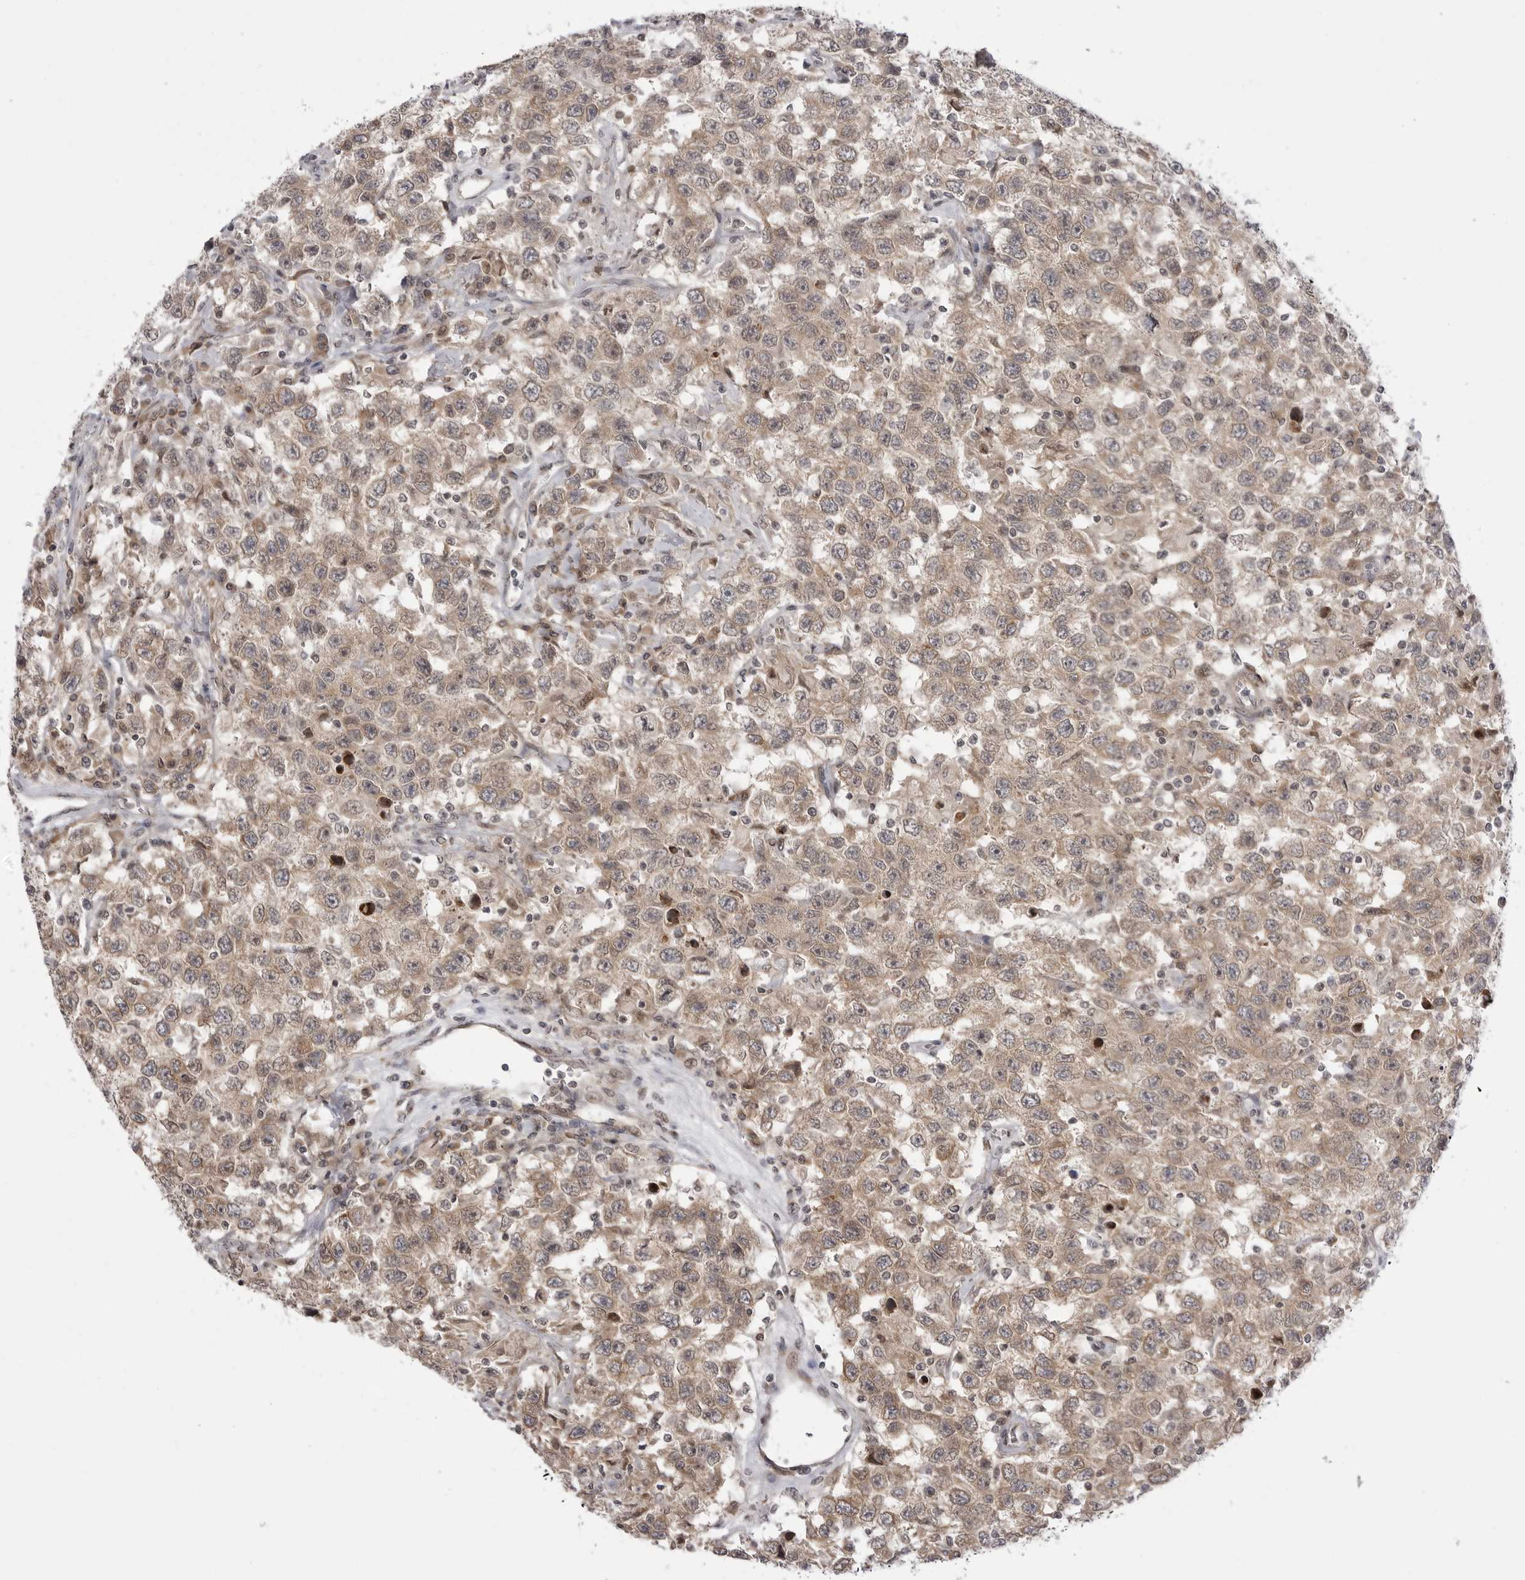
{"staining": {"intensity": "weak", "quantity": ">75%", "location": "cytoplasmic/membranous"}, "tissue": "testis cancer", "cell_type": "Tumor cells", "image_type": "cancer", "snomed": [{"axis": "morphology", "description": "Seminoma, NOS"}, {"axis": "topography", "description": "Testis"}], "caption": "Tumor cells show weak cytoplasmic/membranous expression in approximately >75% of cells in seminoma (testis).", "gene": "PTK2B", "patient": {"sex": "male", "age": 41}}